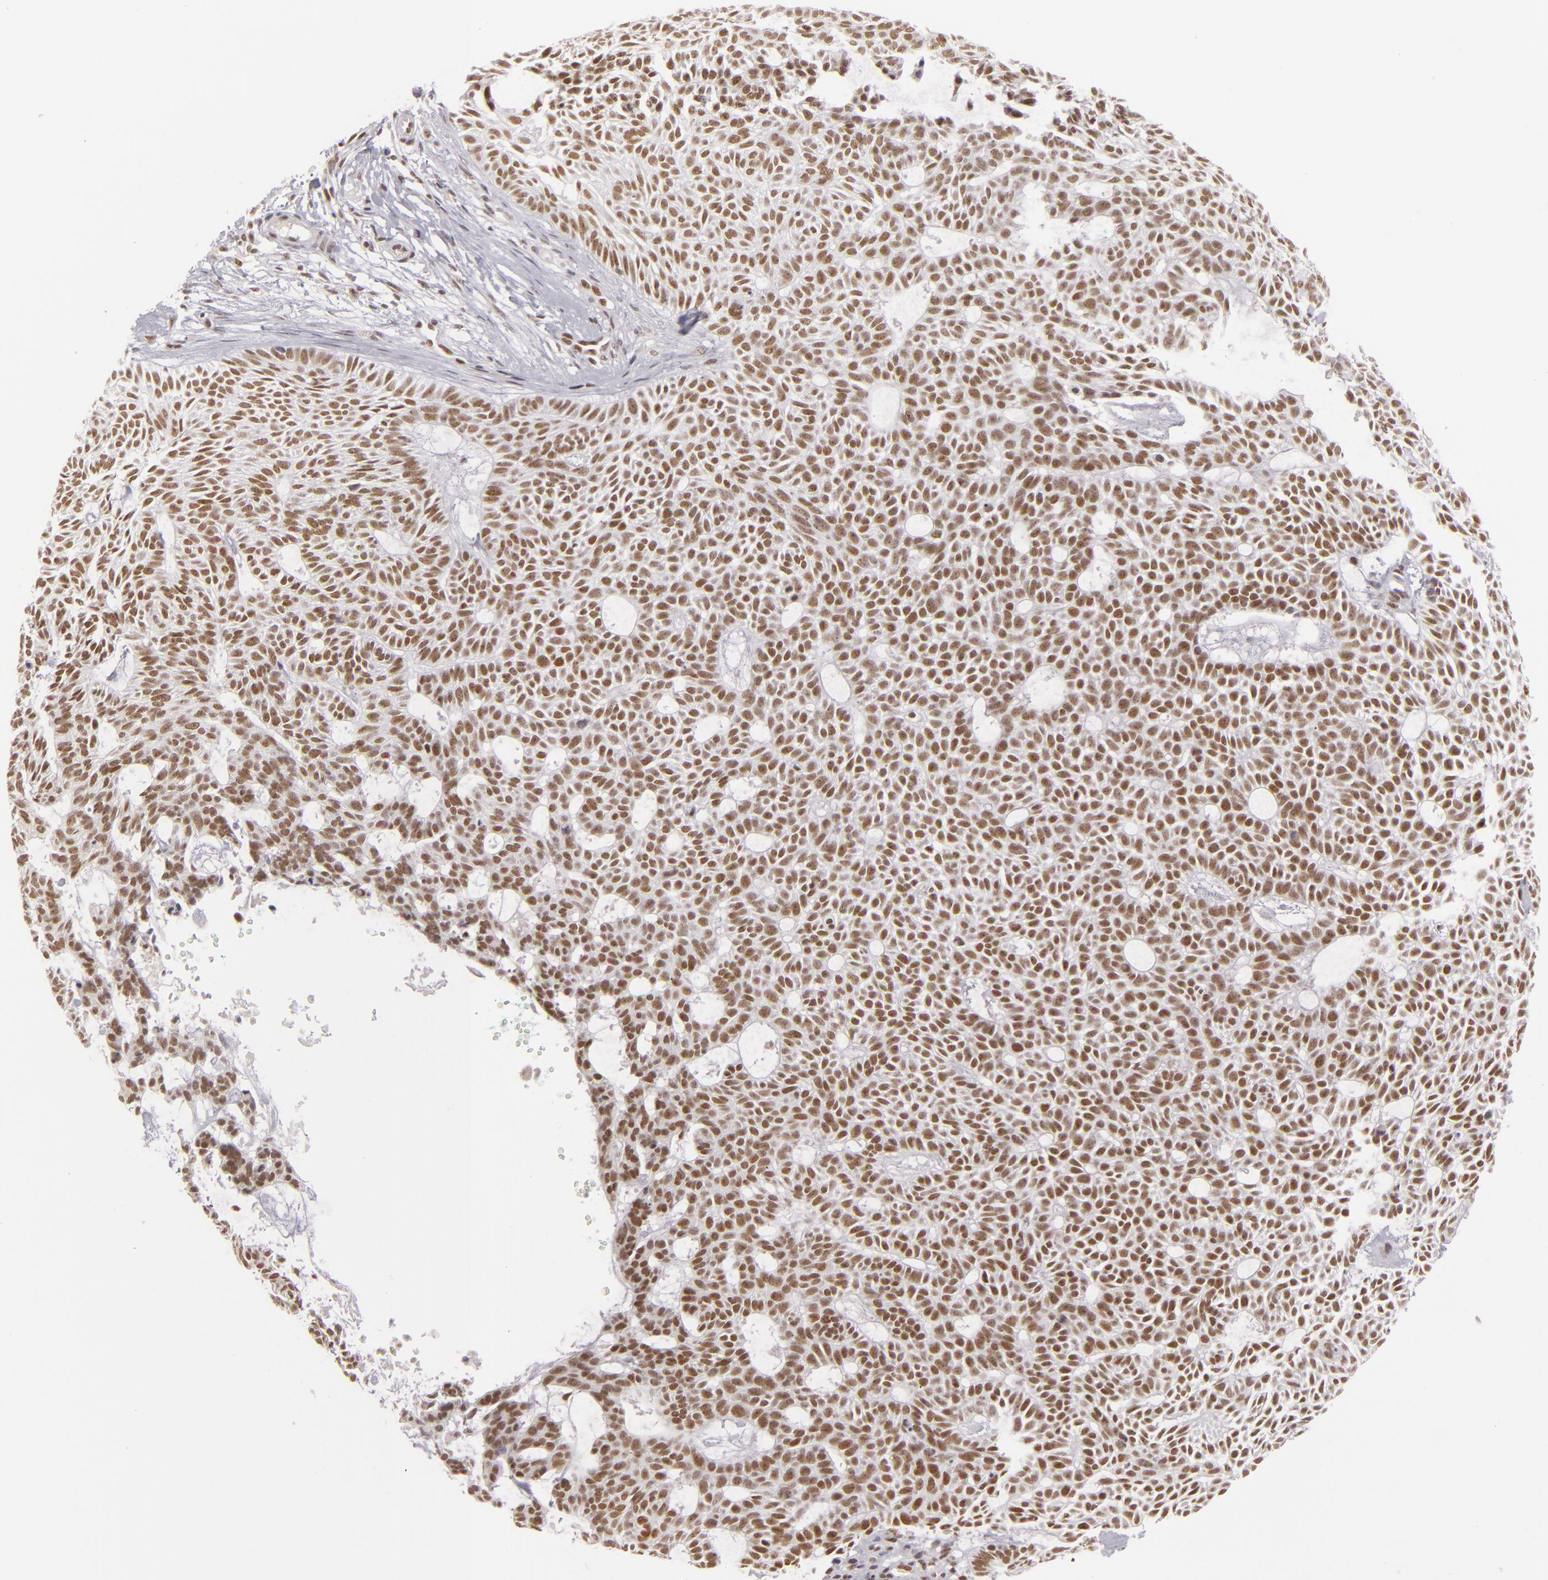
{"staining": {"intensity": "strong", "quantity": ">75%", "location": "nuclear"}, "tissue": "skin cancer", "cell_type": "Tumor cells", "image_type": "cancer", "snomed": [{"axis": "morphology", "description": "Basal cell carcinoma"}, {"axis": "topography", "description": "Skin"}], "caption": "Brown immunohistochemical staining in human skin basal cell carcinoma shows strong nuclear staining in approximately >75% of tumor cells. (Stains: DAB (3,3'-diaminobenzidine) in brown, nuclei in blue, Microscopy: brightfield microscopy at high magnification).", "gene": "DAXX", "patient": {"sex": "male", "age": 75}}